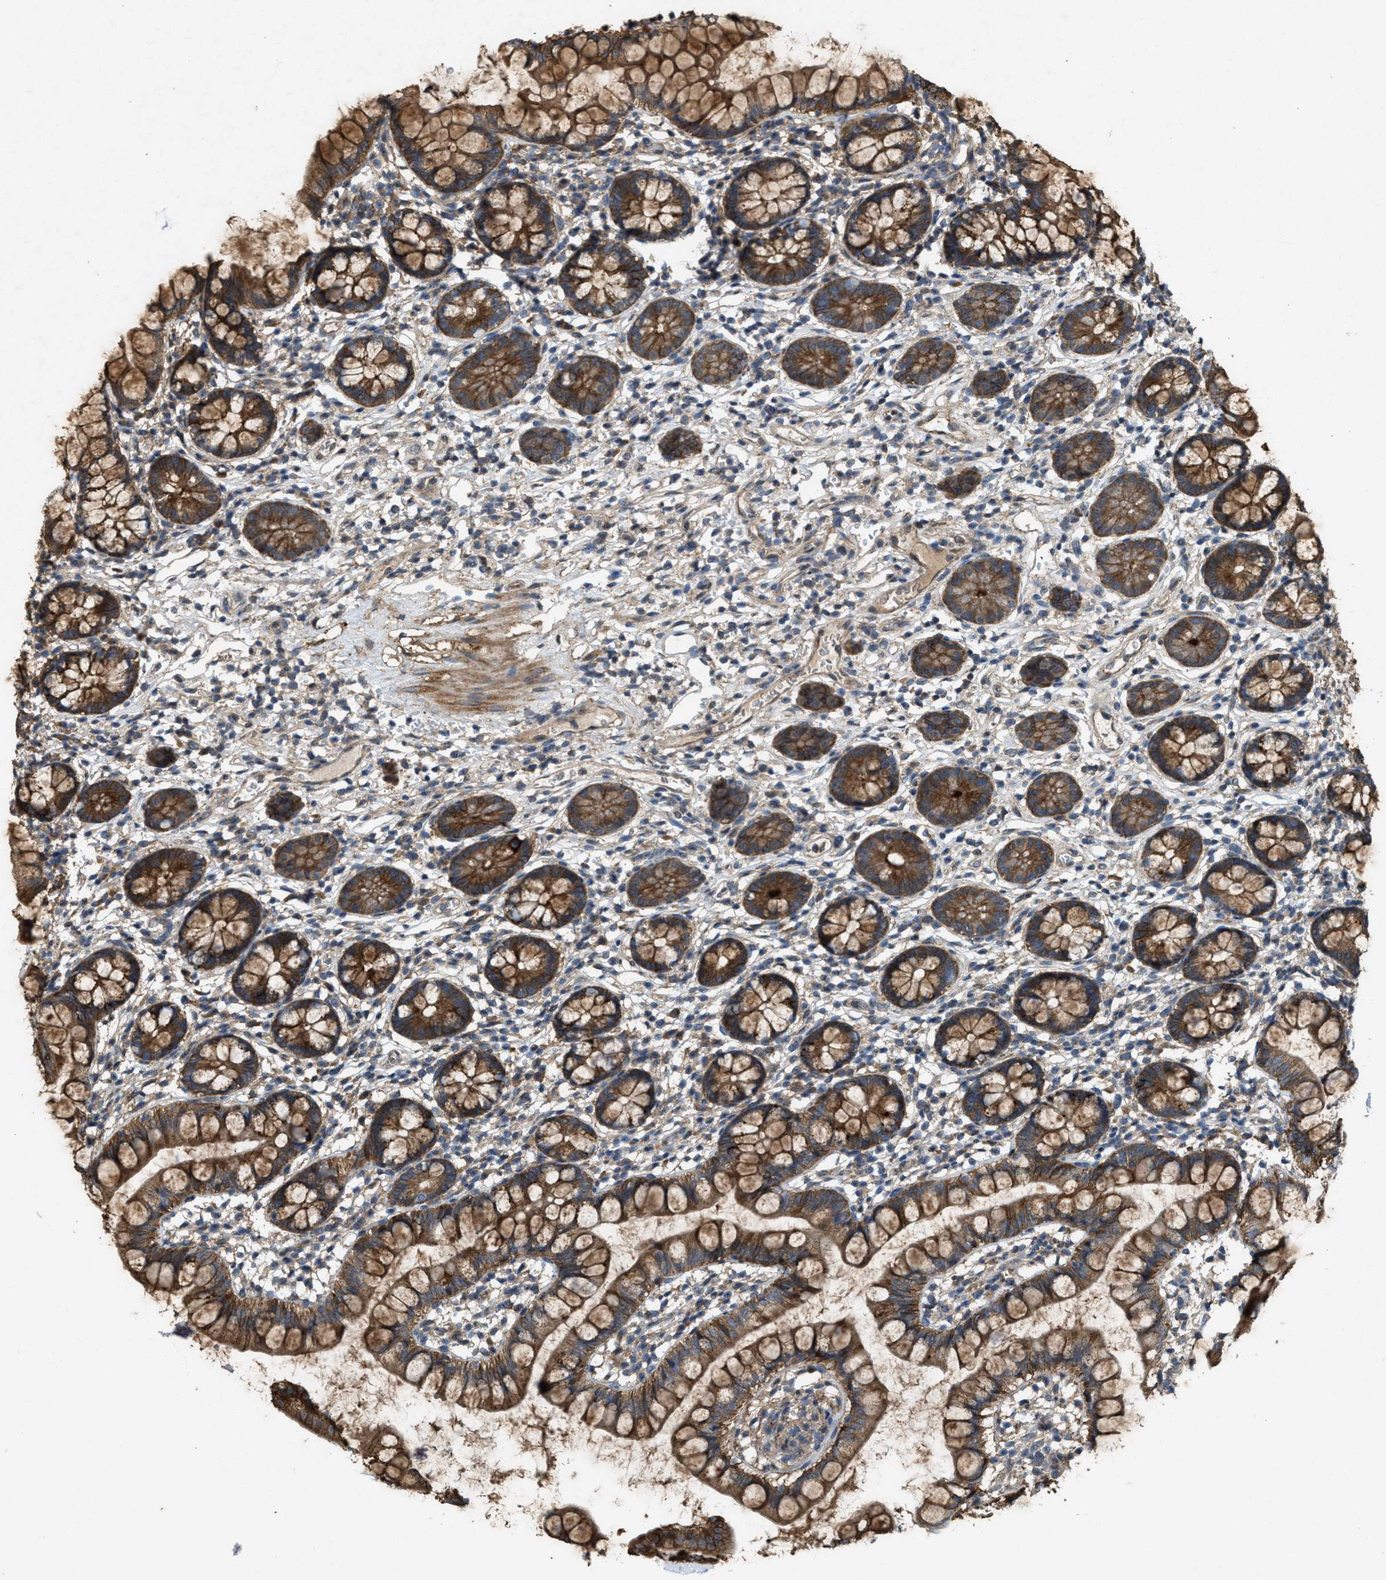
{"staining": {"intensity": "strong", "quantity": ">75%", "location": "cytoplasmic/membranous"}, "tissue": "small intestine", "cell_type": "Glandular cells", "image_type": "normal", "snomed": [{"axis": "morphology", "description": "Normal tissue, NOS"}, {"axis": "topography", "description": "Small intestine"}], "caption": "IHC micrograph of unremarkable small intestine stained for a protein (brown), which shows high levels of strong cytoplasmic/membranous expression in approximately >75% of glandular cells.", "gene": "PDP2", "patient": {"sex": "female", "age": 84}}